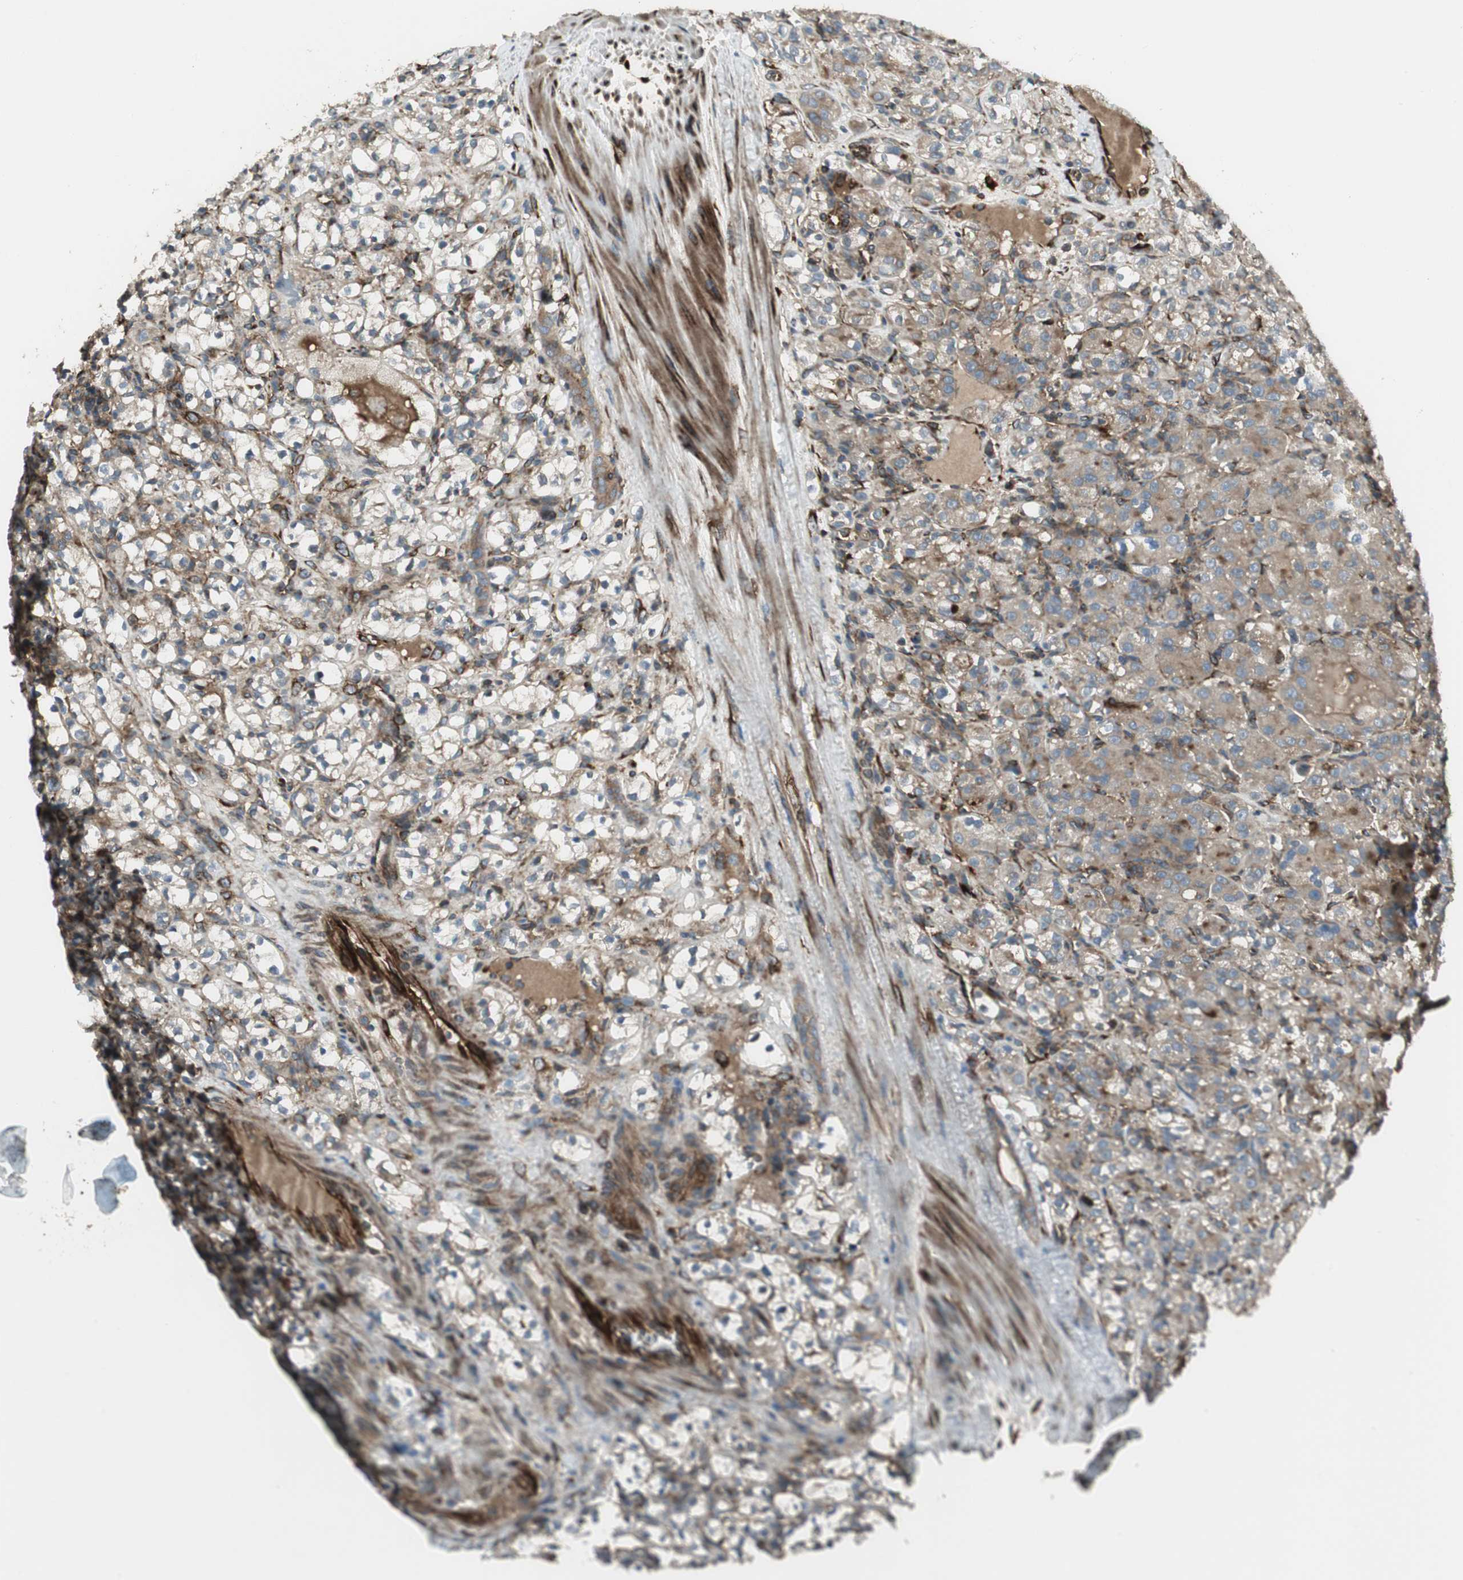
{"staining": {"intensity": "weak", "quantity": ">75%", "location": "cytoplasmic/membranous"}, "tissue": "renal cancer", "cell_type": "Tumor cells", "image_type": "cancer", "snomed": [{"axis": "morphology", "description": "Normal tissue, NOS"}, {"axis": "morphology", "description": "Adenocarcinoma, NOS"}, {"axis": "topography", "description": "Kidney"}], "caption": "Renal cancer (adenocarcinoma) was stained to show a protein in brown. There is low levels of weak cytoplasmic/membranous expression in about >75% of tumor cells. The staining is performed using DAB (3,3'-diaminobenzidine) brown chromogen to label protein expression. The nuclei are counter-stained blue using hematoxylin.", "gene": "PRKG1", "patient": {"sex": "male", "age": 61}}